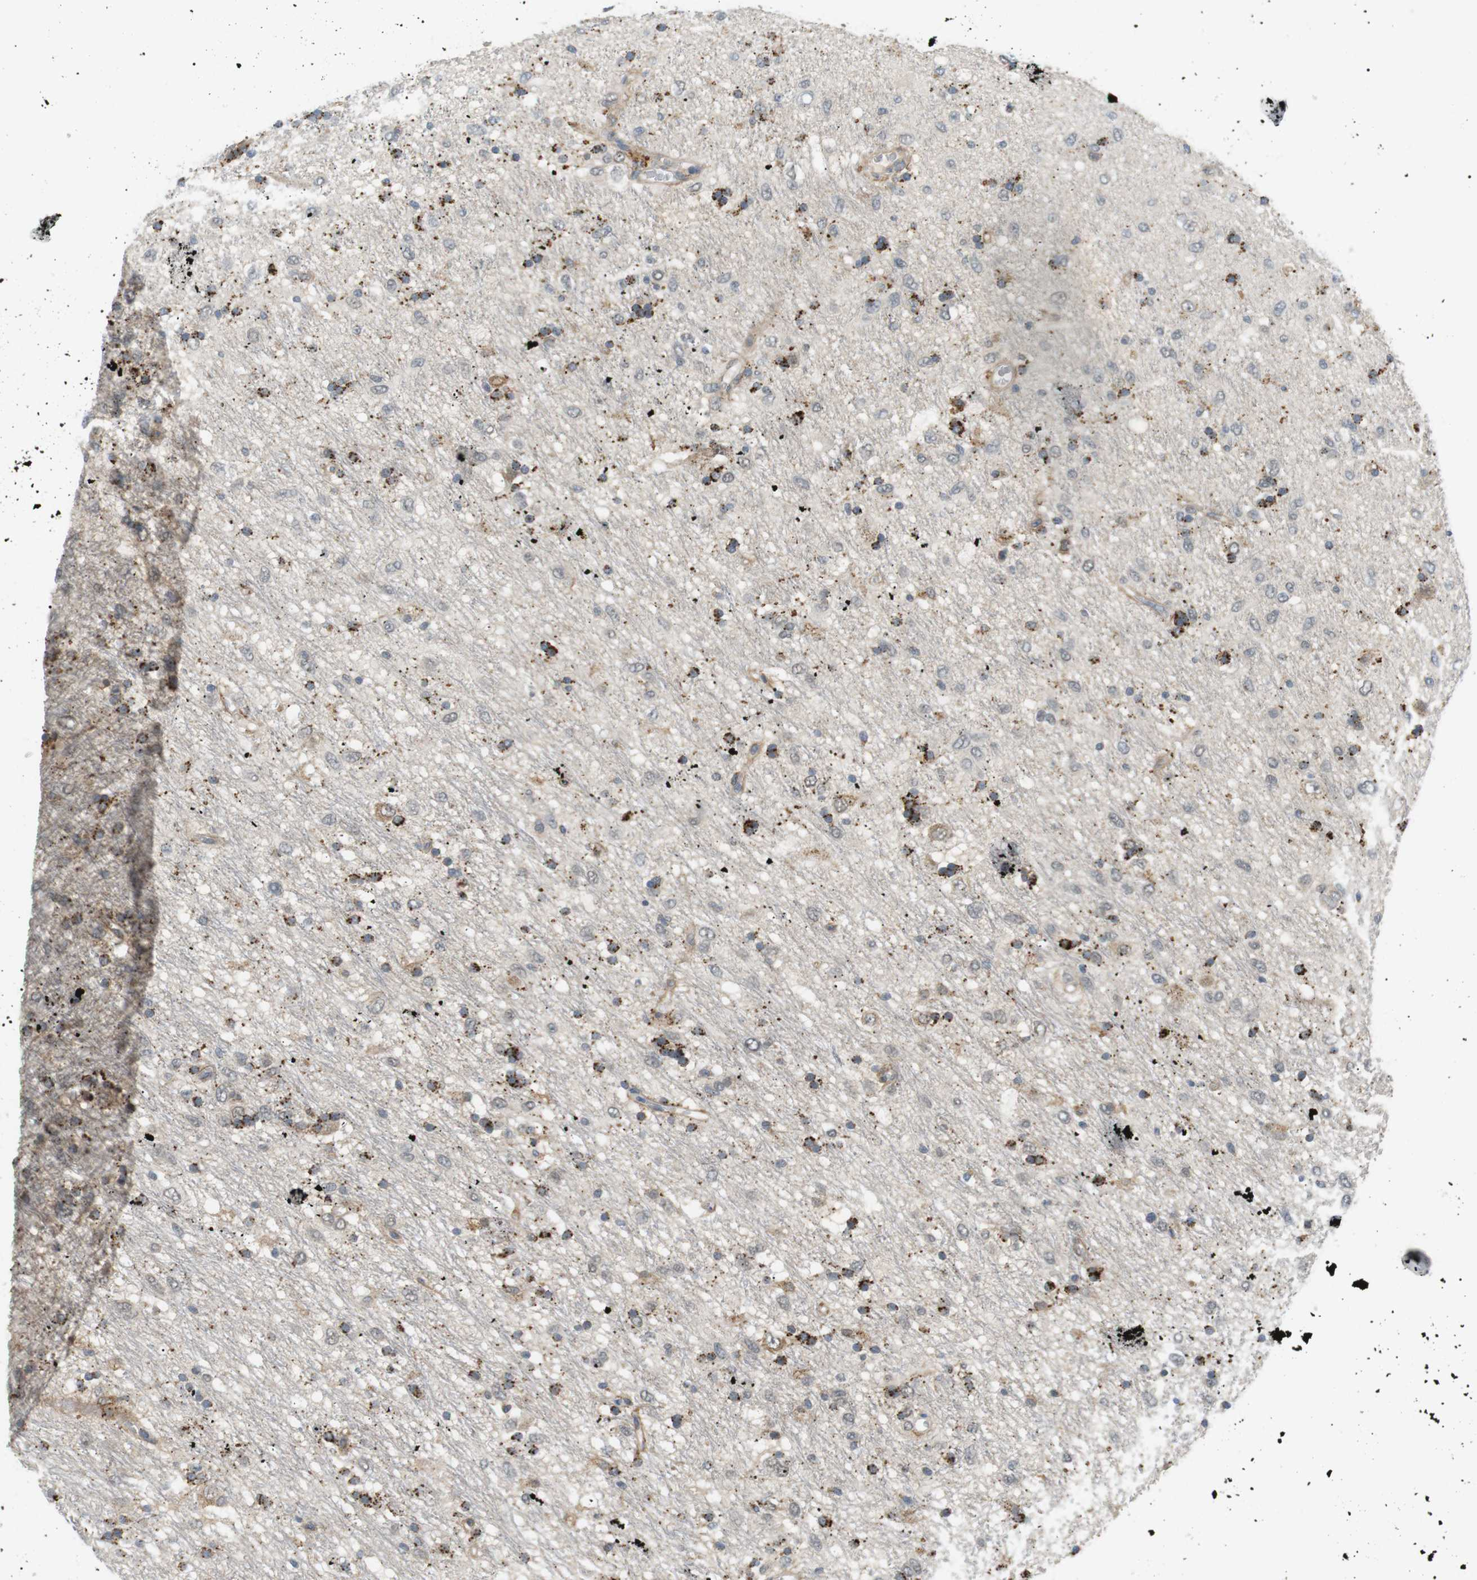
{"staining": {"intensity": "strong", "quantity": "25%-75%", "location": "cytoplasmic/membranous"}, "tissue": "glioma", "cell_type": "Tumor cells", "image_type": "cancer", "snomed": [{"axis": "morphology", "description": "Glioma, malignant, Low grade"}, {"axis": "topography", "description": "Brain"}], "caption": "Tumor cells show strong cytoplasmic/membranous expression in approximately 25%-75% of cells in glioma.", "gene": "B4GALNT2", "patient": {"sex": "male", "age": 77}}